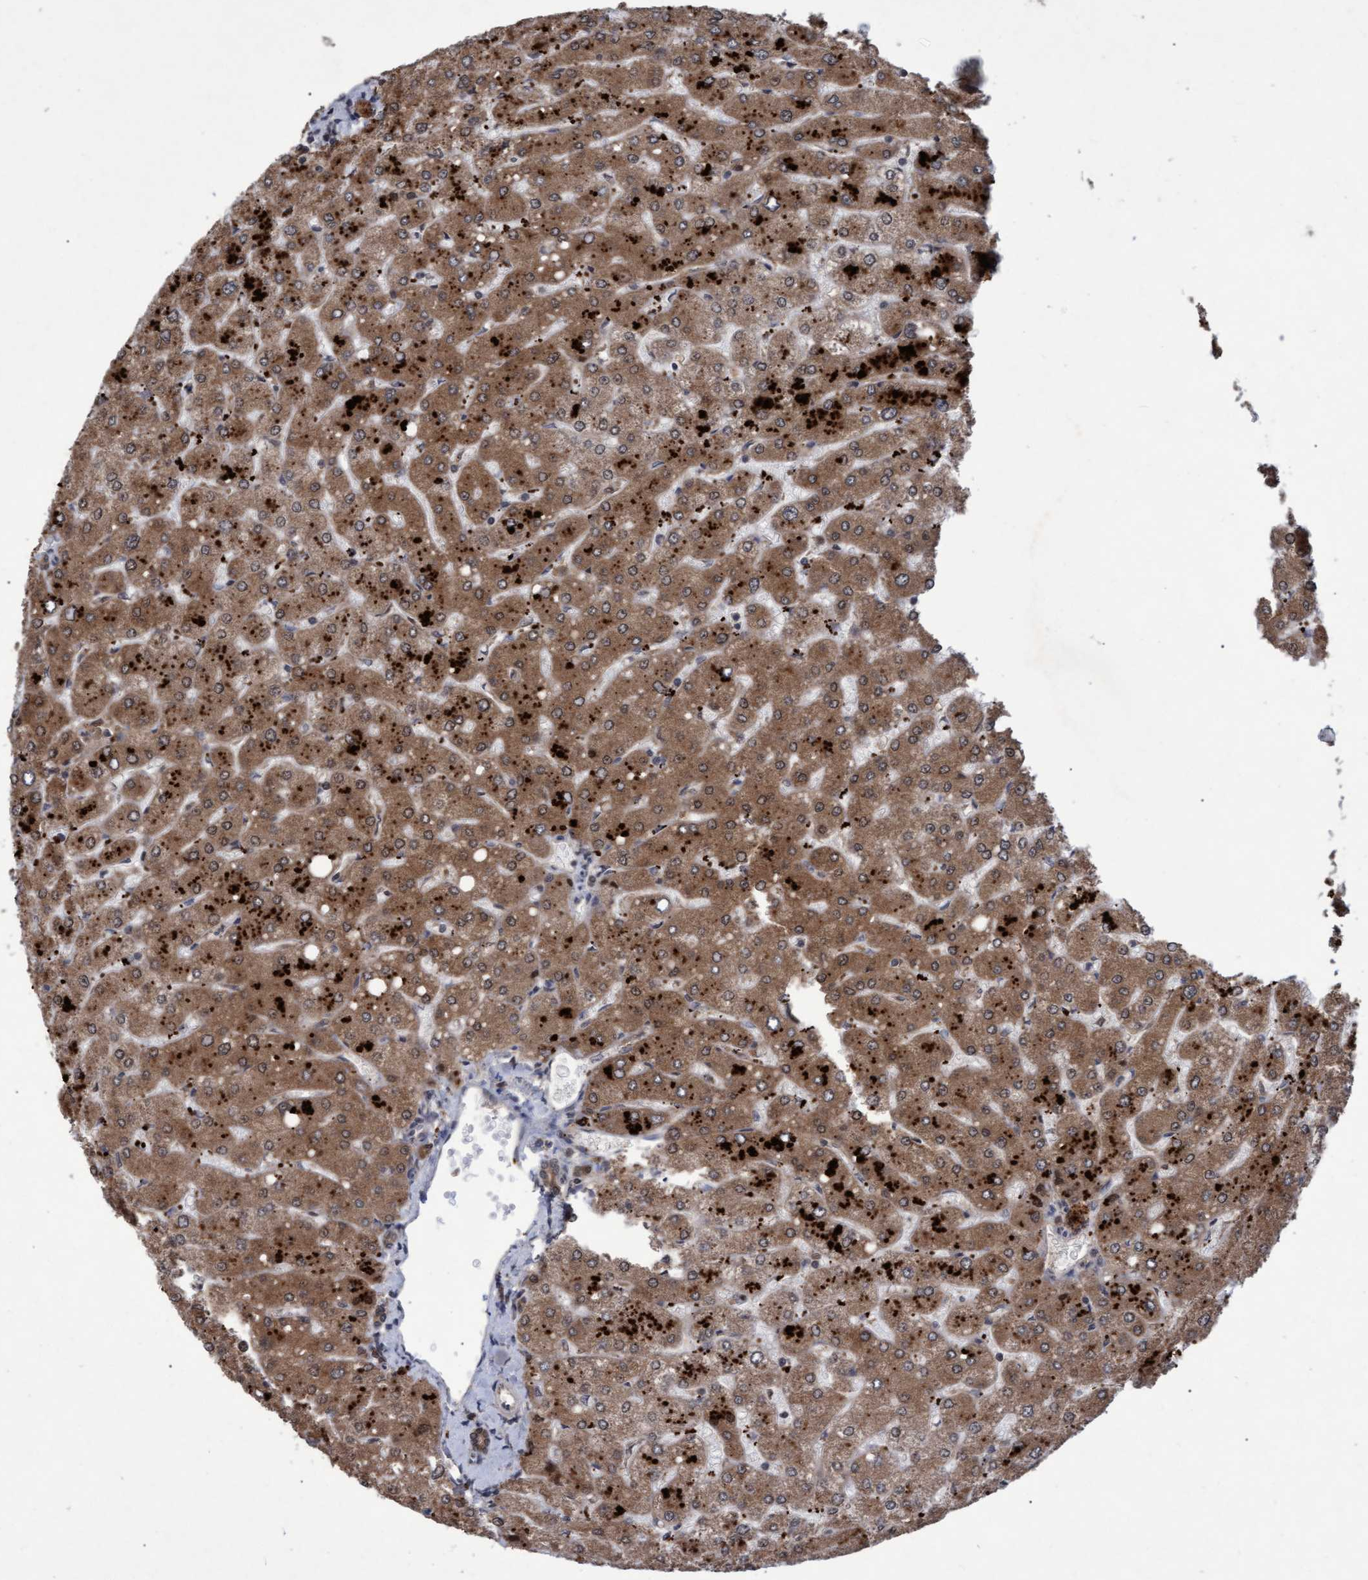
{"staining": {"intensity": "moderate", "quantity": ">75%", "location": "cytoplasmic/membranous,nuclear"}, "tissue": "liver", "cell_type": "Cholangiocytes", "image_type": "normal", "snomed": [{"axis": "morphology", "description": "Normal tissue, NOS"}, {"axis": "topography", "description": "Liver"}], "caption": "This is an image of IHC staining of unremarkable liver, which shows moderate staining in the cytoplasmic/membranous,nuclear of cholangiocytes.", "gene": "PSMB6", "patient": {"sex": "male", "age": 55}}